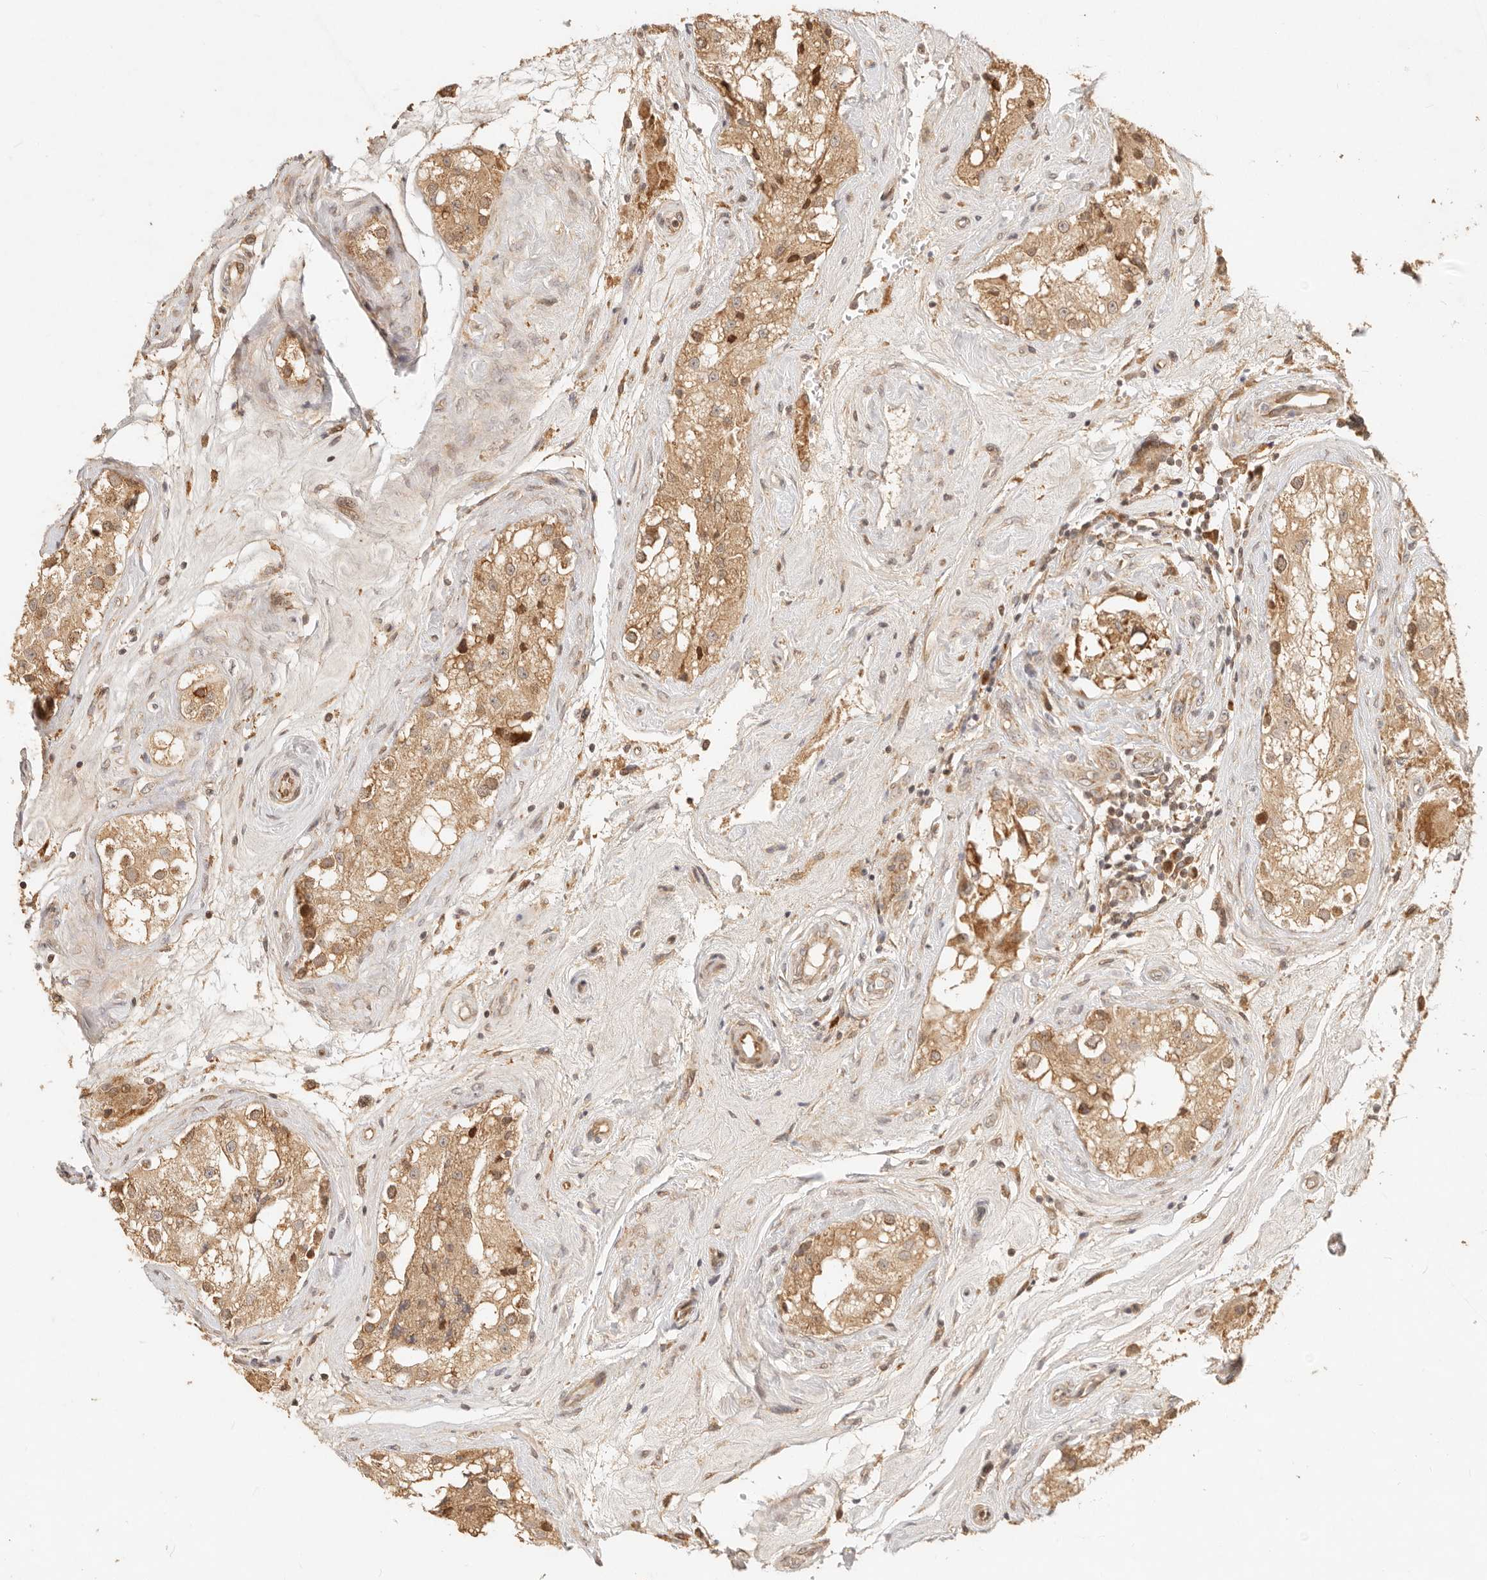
{"staining": {"intensity": "moderate", "quantity": ">75%", "location": "cytoplasmic/membranous"}, "tissue": "testis", "cell_type": "Cells in seminiferous ducts", "image_type": "normal", "snomed": [{"axis": "morphology", "description": "Normal tissue, NOS"}, {"axis": "topography", "description": "Testis"}], "caption": "Normal testis reveals moderate cytoplasmic/membranous positivity in about >75% of cells in seminiferous ducts (DAB (3,3'-diaminobenzidine) = brown stain, brightfield microscopy at high magnification)..", "gene": "TIMM17A", "patient": {"sex": "male", "age": 84}}